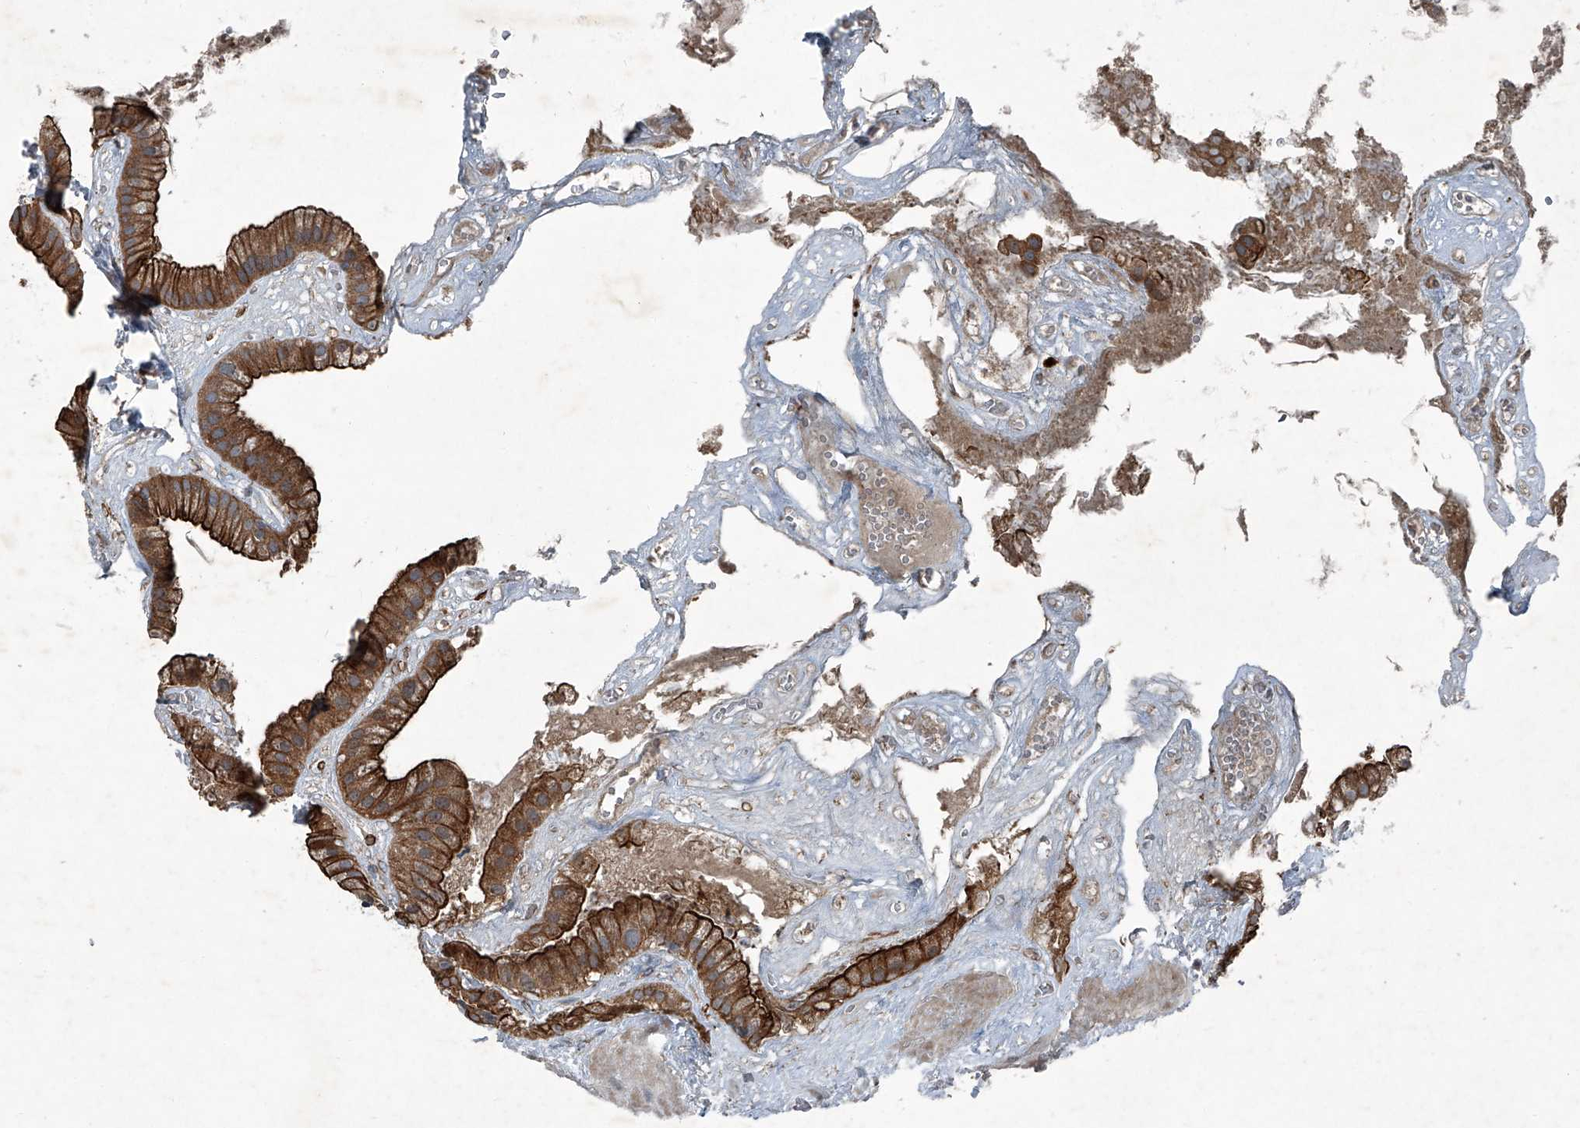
{"staining": {"intensity": "strong", "quantity": ">75%", "location": "cytoplasmic/membranous"}, "tissue": "gallbladder", "cell_type": "Glandular cells", "image_type": "normal", "snomed": [{"axis": "morphology", "description": "Normal tissue, NOS"}, {"axis": "topography", "description": "Gallbladder"}], "caption": "This micrograph shows immunohistochemistry (IHC) staining of normal gallbladder, with high strong cytoplasmic/membranous expression in approximately >75% of glandular cells.", "gene": "SENP2", "patient": {"sex": "male", "age": 55}}